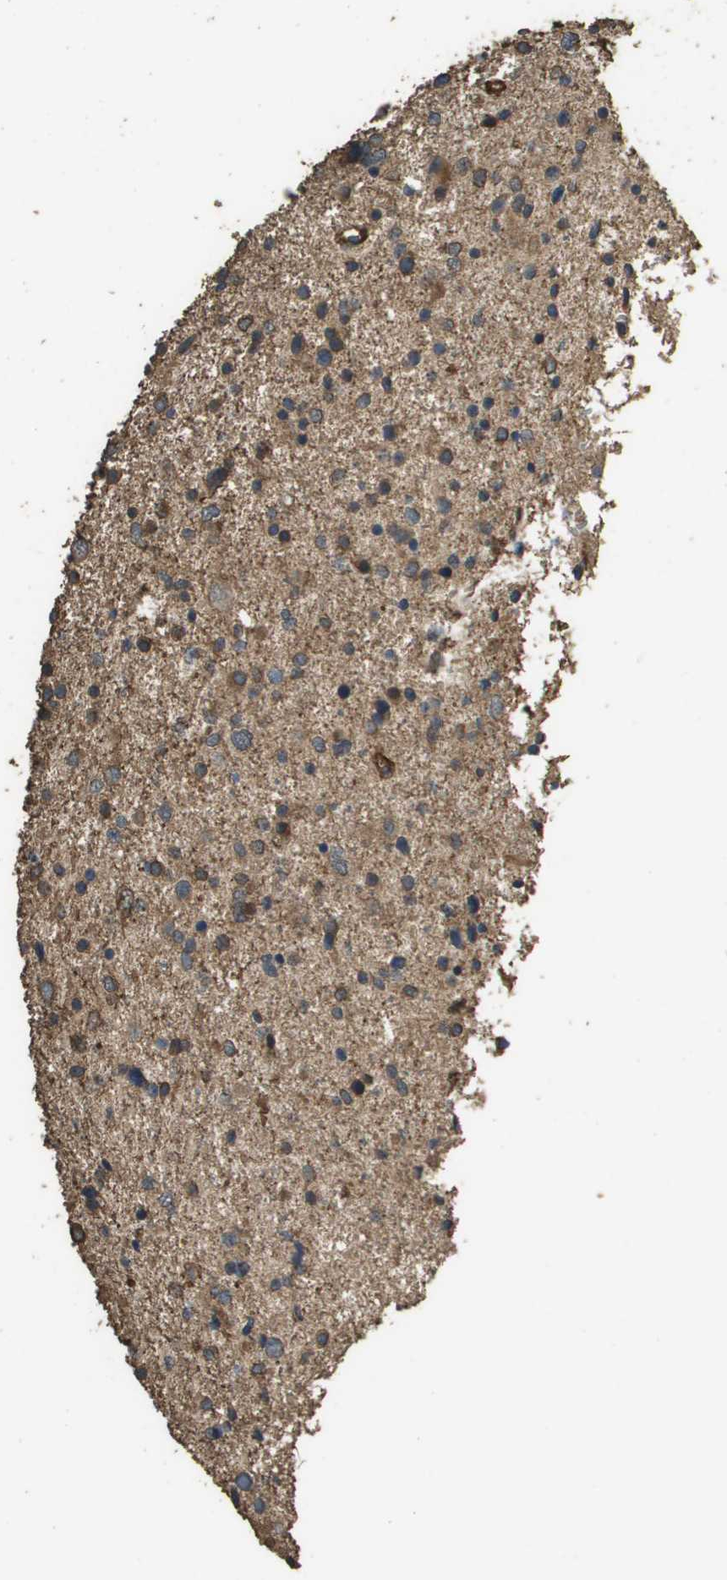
{"staining": {"intensity": "moderate", "quantity": ">75%", "location": "cytoplasmic/membranous"}, "tissue": "glioma", "cell_type": "Tumor cells", "image_type": "cancer", "snomed": [{"axis": "morphology", "description": "Glioma, malignant, Low grade"}, {"axis": "topography", "description": "Brain"}], "caption": "Immunohistochemical staining of human glioma exhibits medium levels of moderate cytoplasmic/membranous protein expression in about >75% of tumor cells.", "gene": "AAMP", "patient": {"sex": "female", "age": 37}}